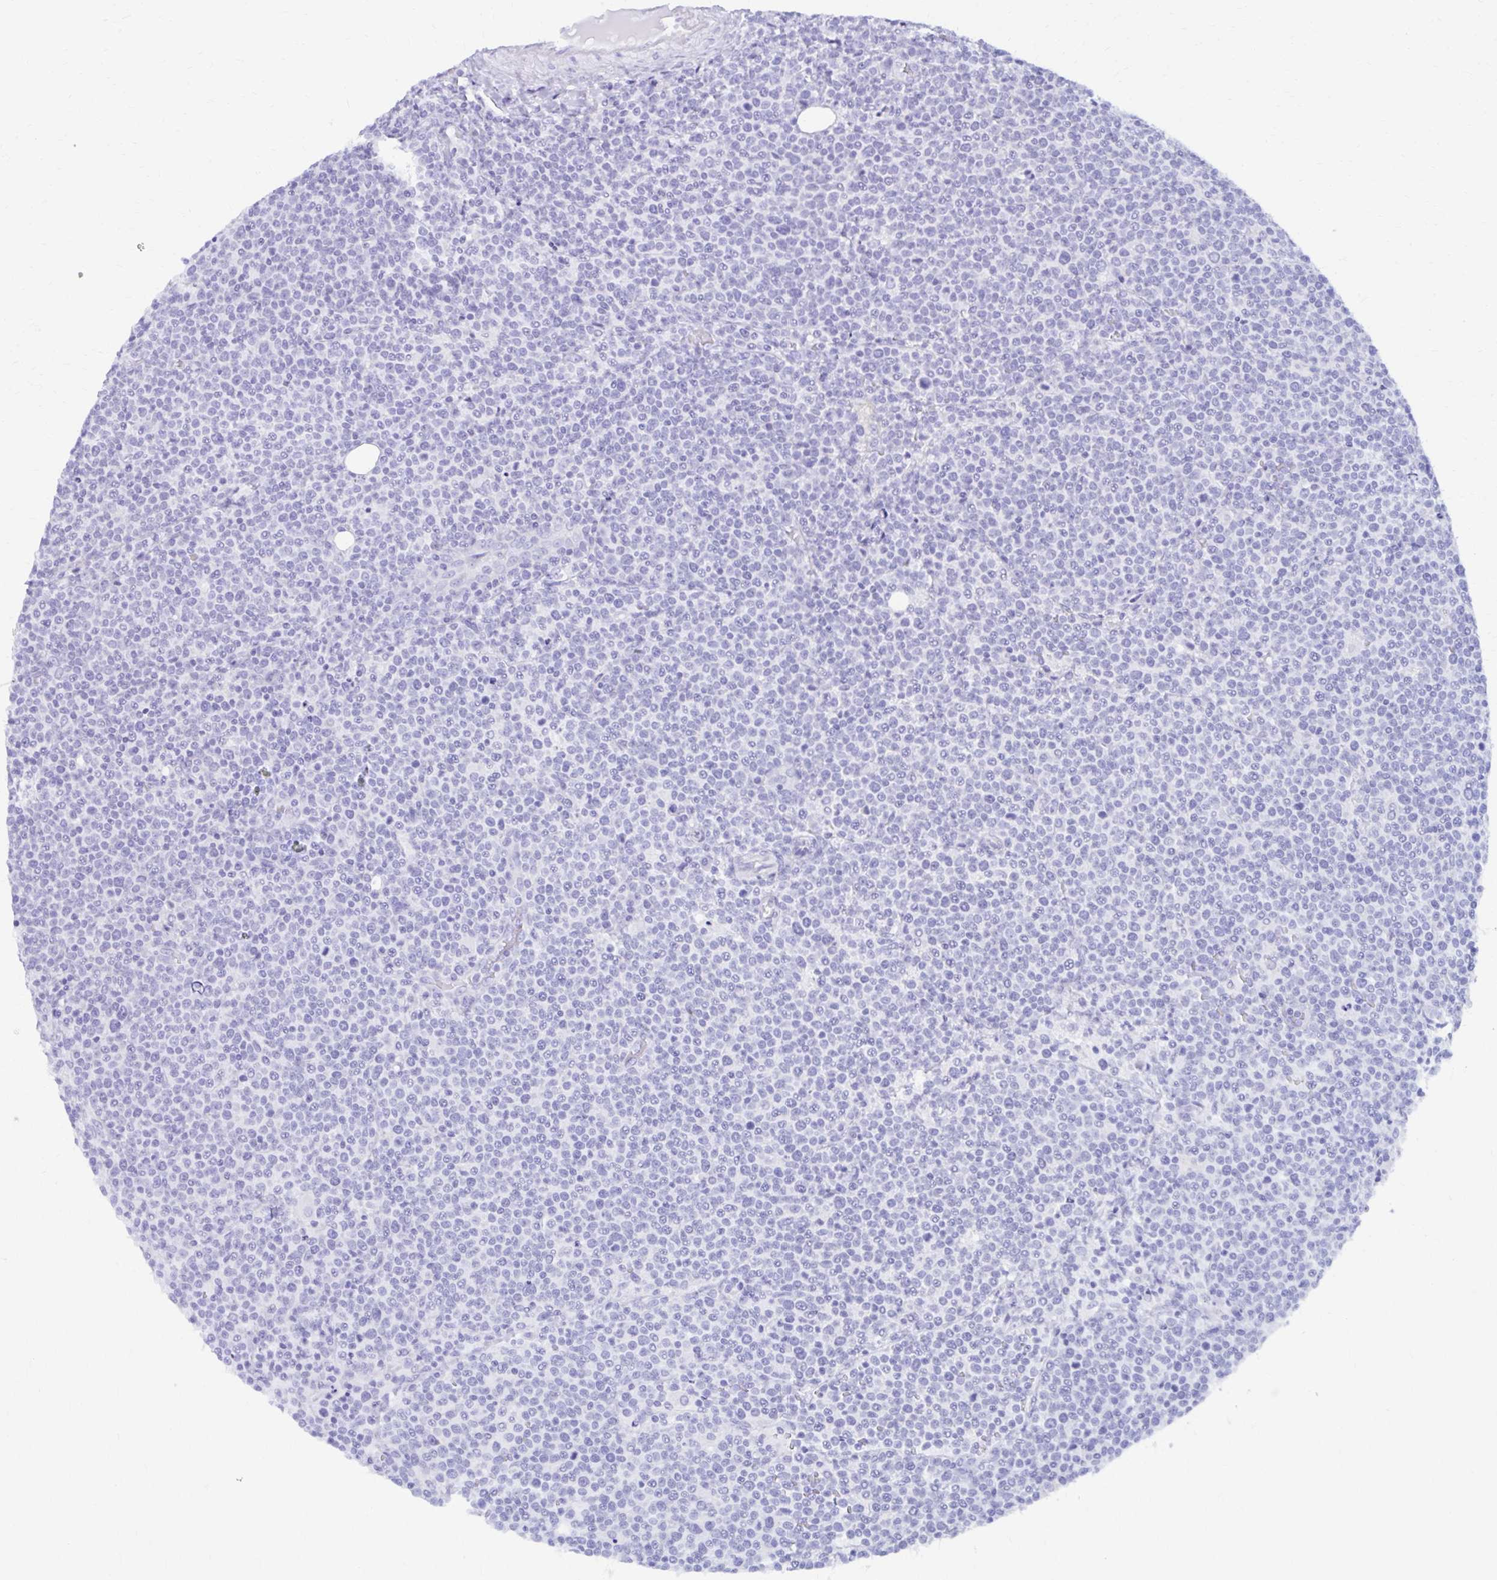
{"staining": {"intensity": "negative", "quantity": "none", "location": "none"}, "tissue": "lymphoma", "cell_type": "Tumor cells", "image_type": "cancer", "snomed": [{"axis": "morphology", "description": "Malignant lymphoma, non-Hodgkin's type, High grade"}, {"axis": "topography", "description": "Lymph node"}], "caption": "This photomicrograph is of high-grade malignant lymphoma, non-Hodgkin's type stained with IHC to label a protein in brown with the nuclei are counter-stained blue. There is no expression in tumor cells.", "gene": "NSG2", "patient": {"sex": "male", "age": 61}}